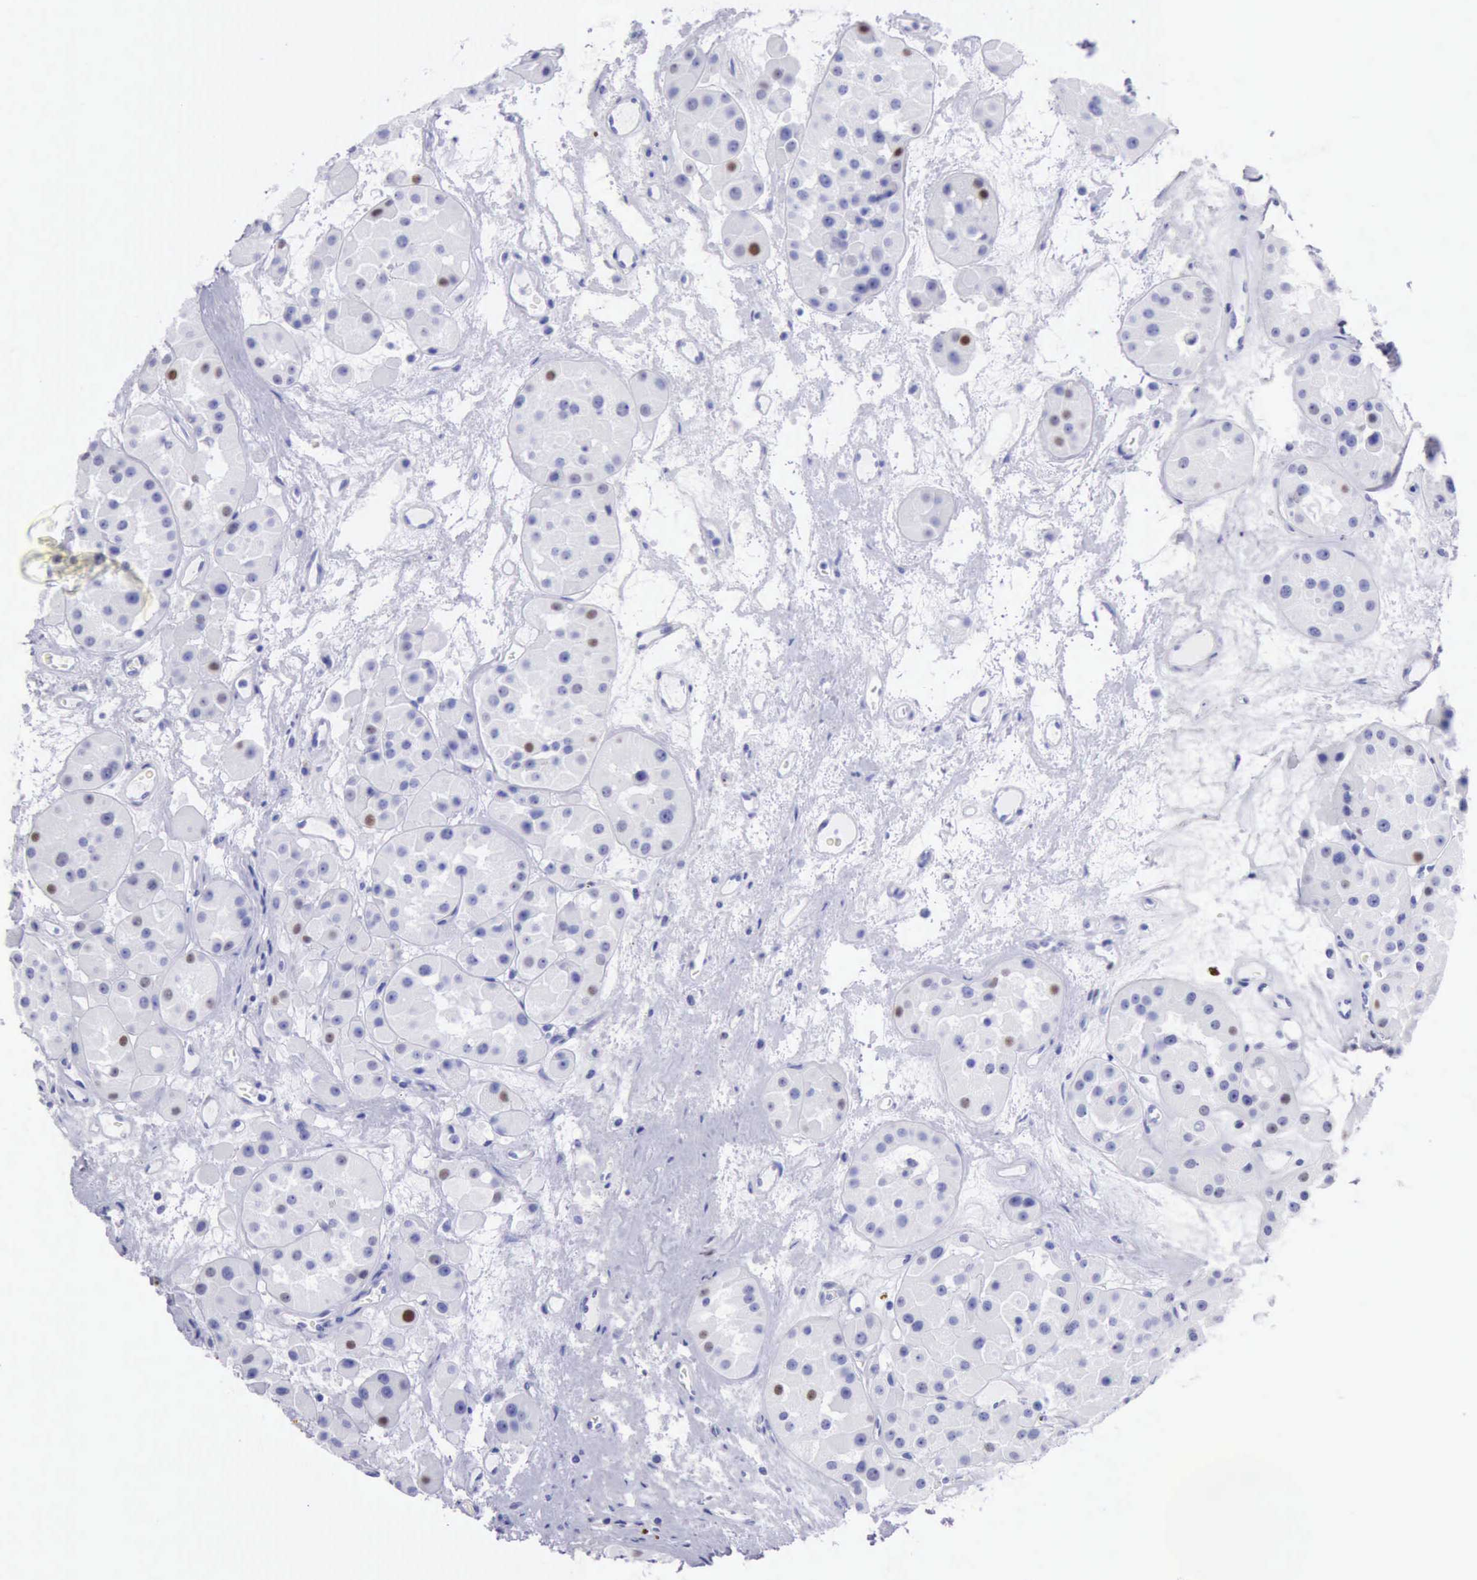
{"staining": {"intensity": "negative", "quantity": "none", "location": "none"}, "tissue": "renal cancer", "cell_type": "Tumor cells", "image_type": "cancer", "snomed": [{"axis": "morphology", "description": "Adenocarcinoma, uncertain malignant potential"}, {"axis": "topography", "description": "Kidney"}], "caption": "Protein analysis of renal cancer demonstrates no significant expression in tumor cells.", "gene": "MCM2", "patient": {"sex": "male", "age": 63}}